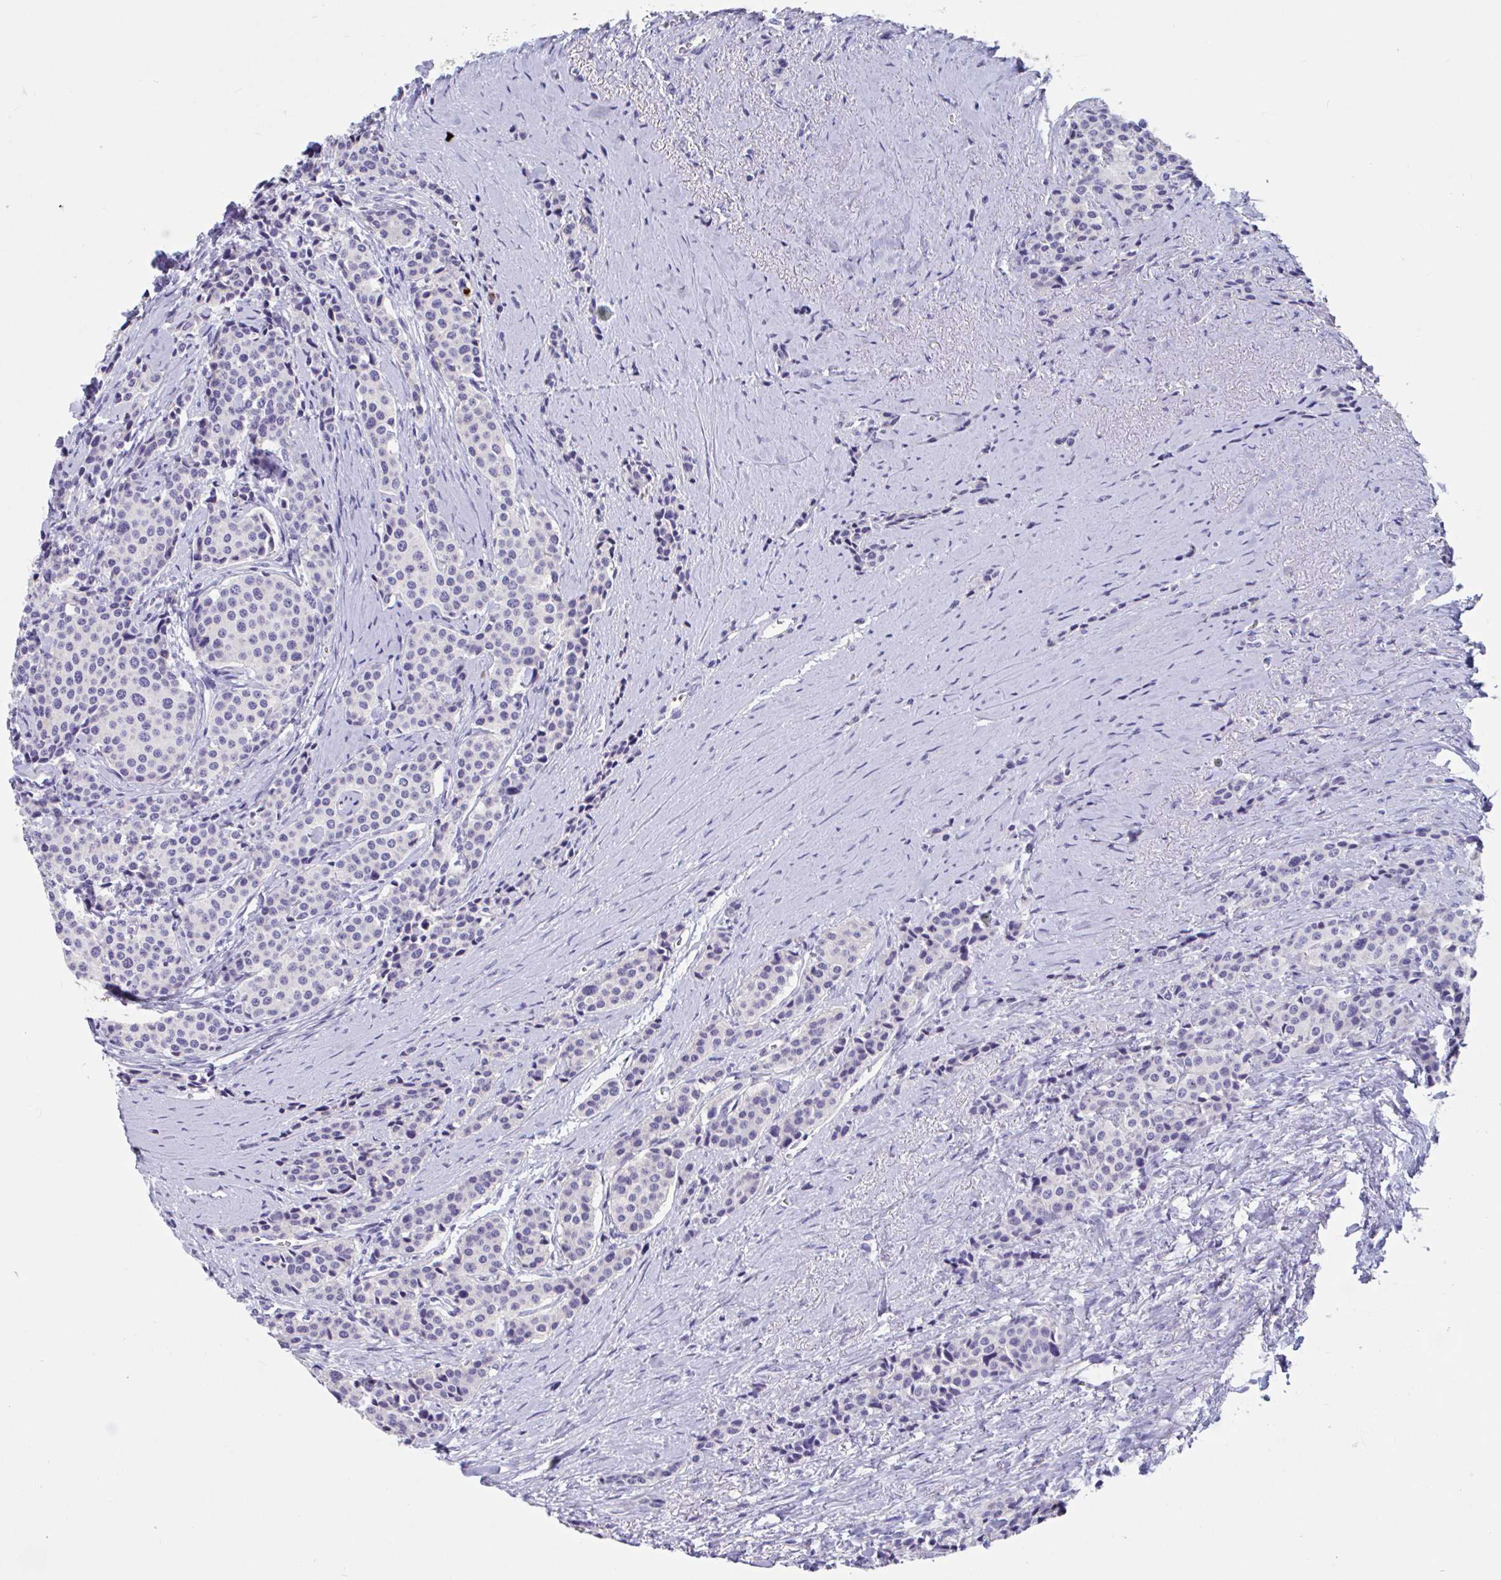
{"staining": {"intensity": "negative", "quantity": "none", "location": "none"}, "tissue": "carcinoid", "cell_type": "Tumor cells", "image_type": "cancer", "snomed": [{"axis": "morphology", "description": "Carcinoid, malignant, NOS"}, {"axis": "topography", "description": "Small intestine"}], "caption": "Tumor cells are negative for protein expression in human carcinoid.", "gene": "ZNHIT2", "patient": {"sex": "male", "age": 73}}